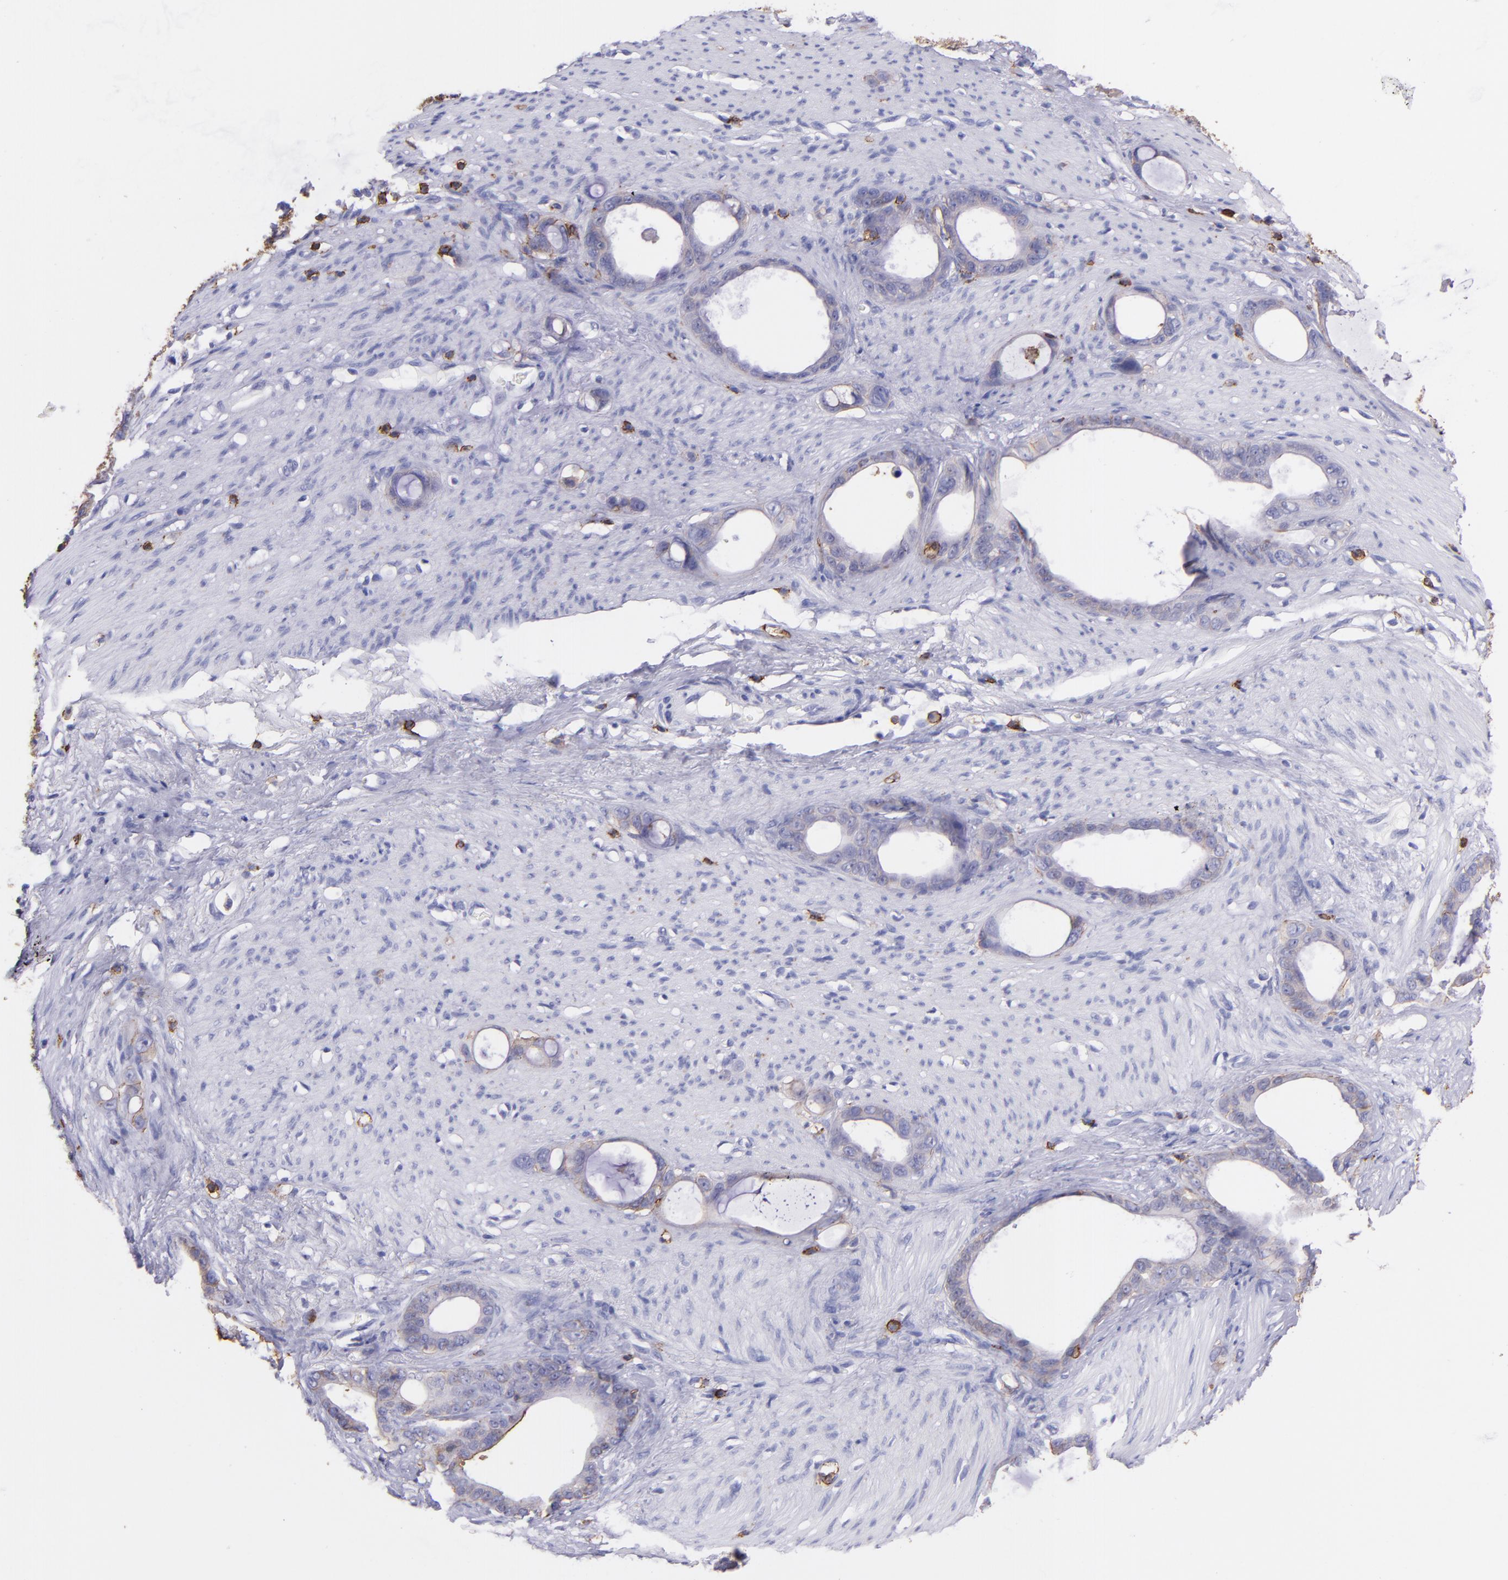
{"staining": {"intensity": "negative", "quantity": "none", "location": "none"}, "tissue": "stomach cancer", "cell_type": "Tumor cells", "image_type": "cancer", "snomed": [{"axis": "morphology", "description": "Adenocarcinoma, NOS"}, {"axis": "topography", "description": "Stomach"}], "caption": "IHC photomicrograph of neoplastic tissue: human stomach cancer stained with DAB demonstrates no significant protein staining in tumor cells.", "gene": "SPN", "patient": {"sex": "female", "age": 75}}